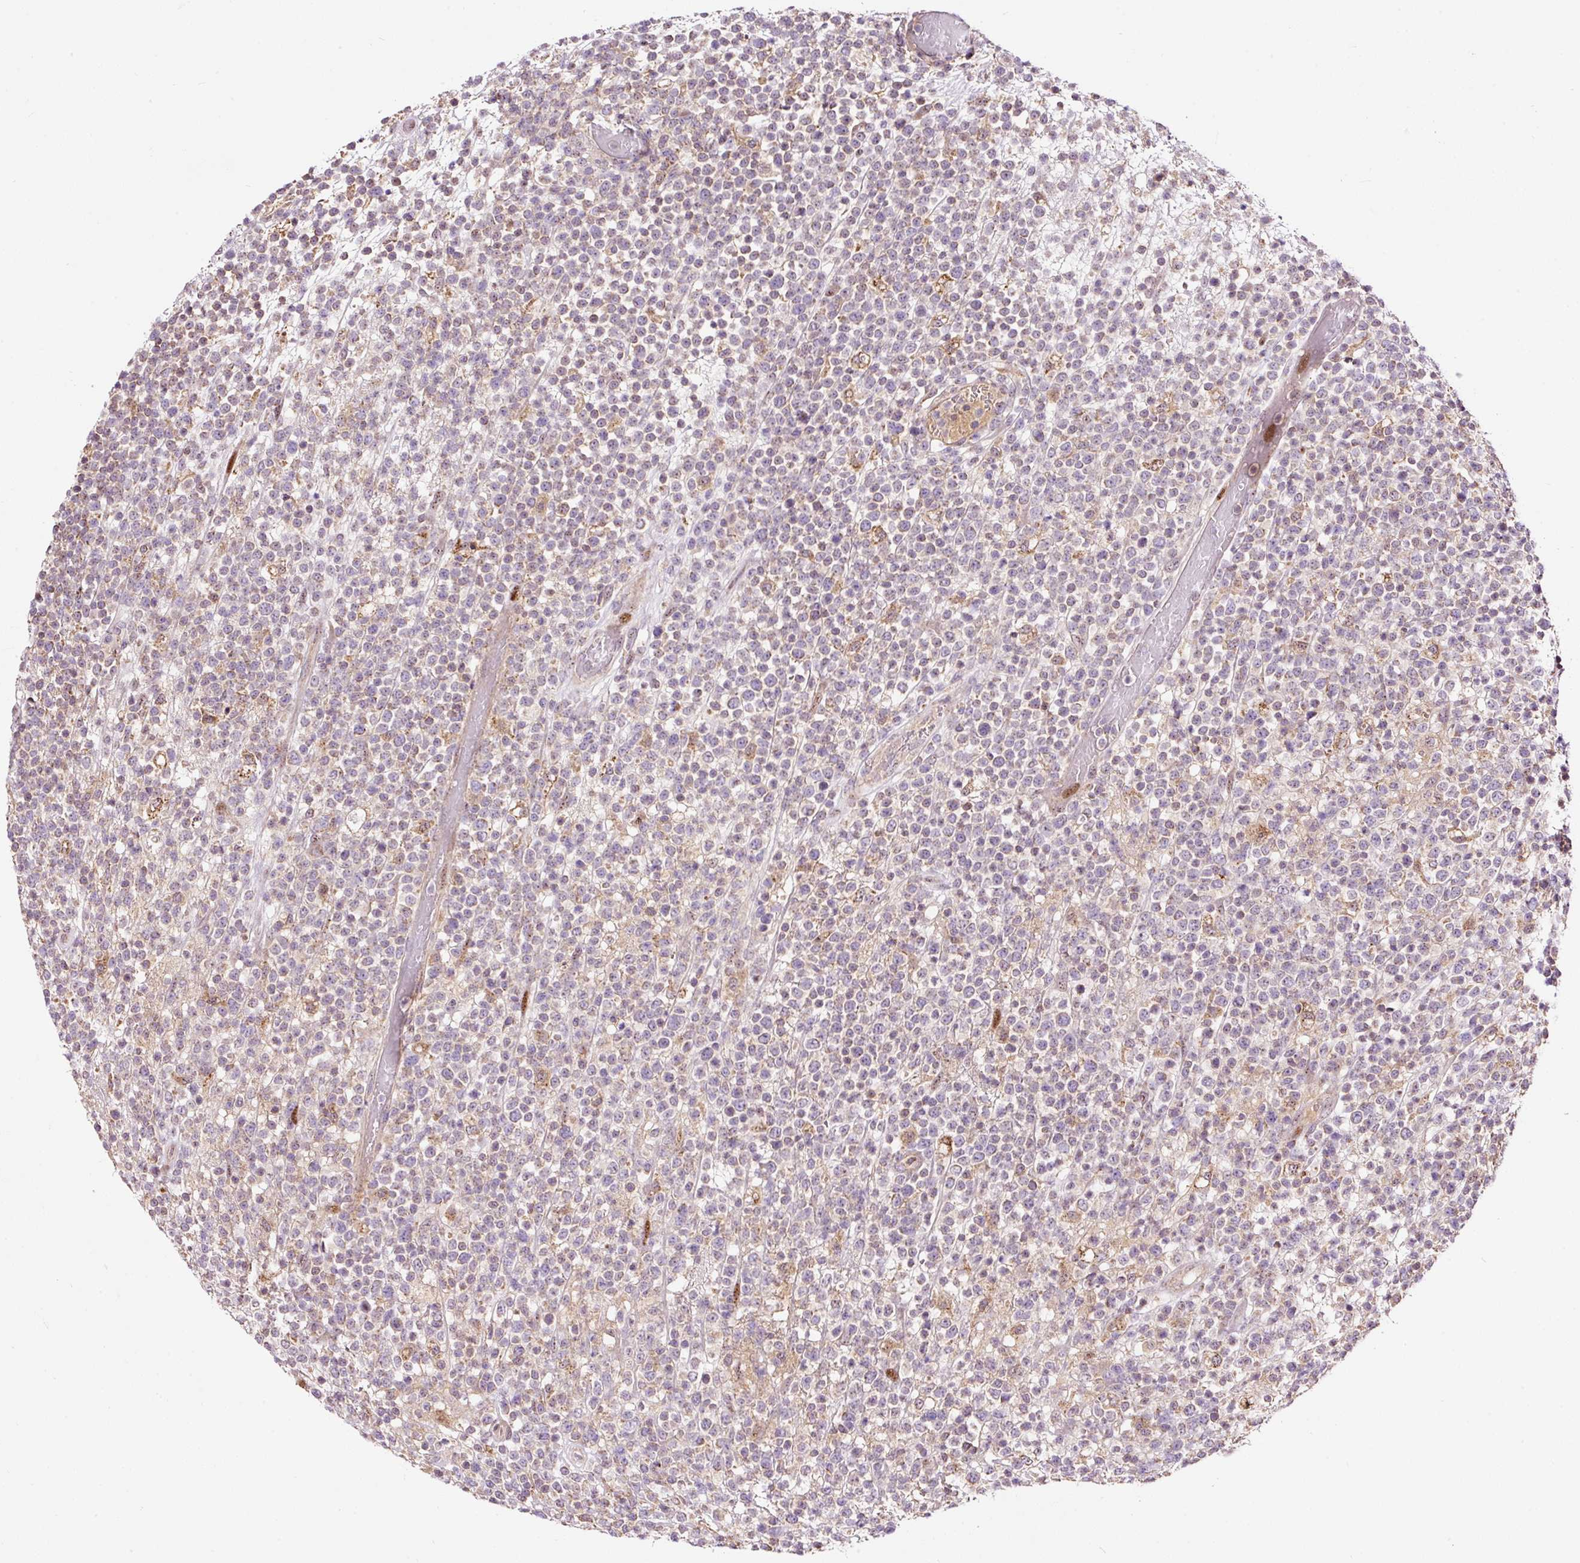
{"staining": {"intensity": "negative", "quantity": "none", "location": "none"}, "tissue": "lymphoma", "cell_type": "Tumor cells", "image_type": "cancer", "snomed": [{"axis": "morphology", "description": "Malignant lymphoma, non-Hodgkin's type, High grade"}, {"axis": "topography", "description": "Colon"}], "caption": "Malignant lymphoma, non-Hodgkin's type (high-grade) stained for a protein using immunohistochemistry (IHC) shows no staining tumor cells.", "gene": "BOLA3", "patient": {"sex": "female", "age": 53}}